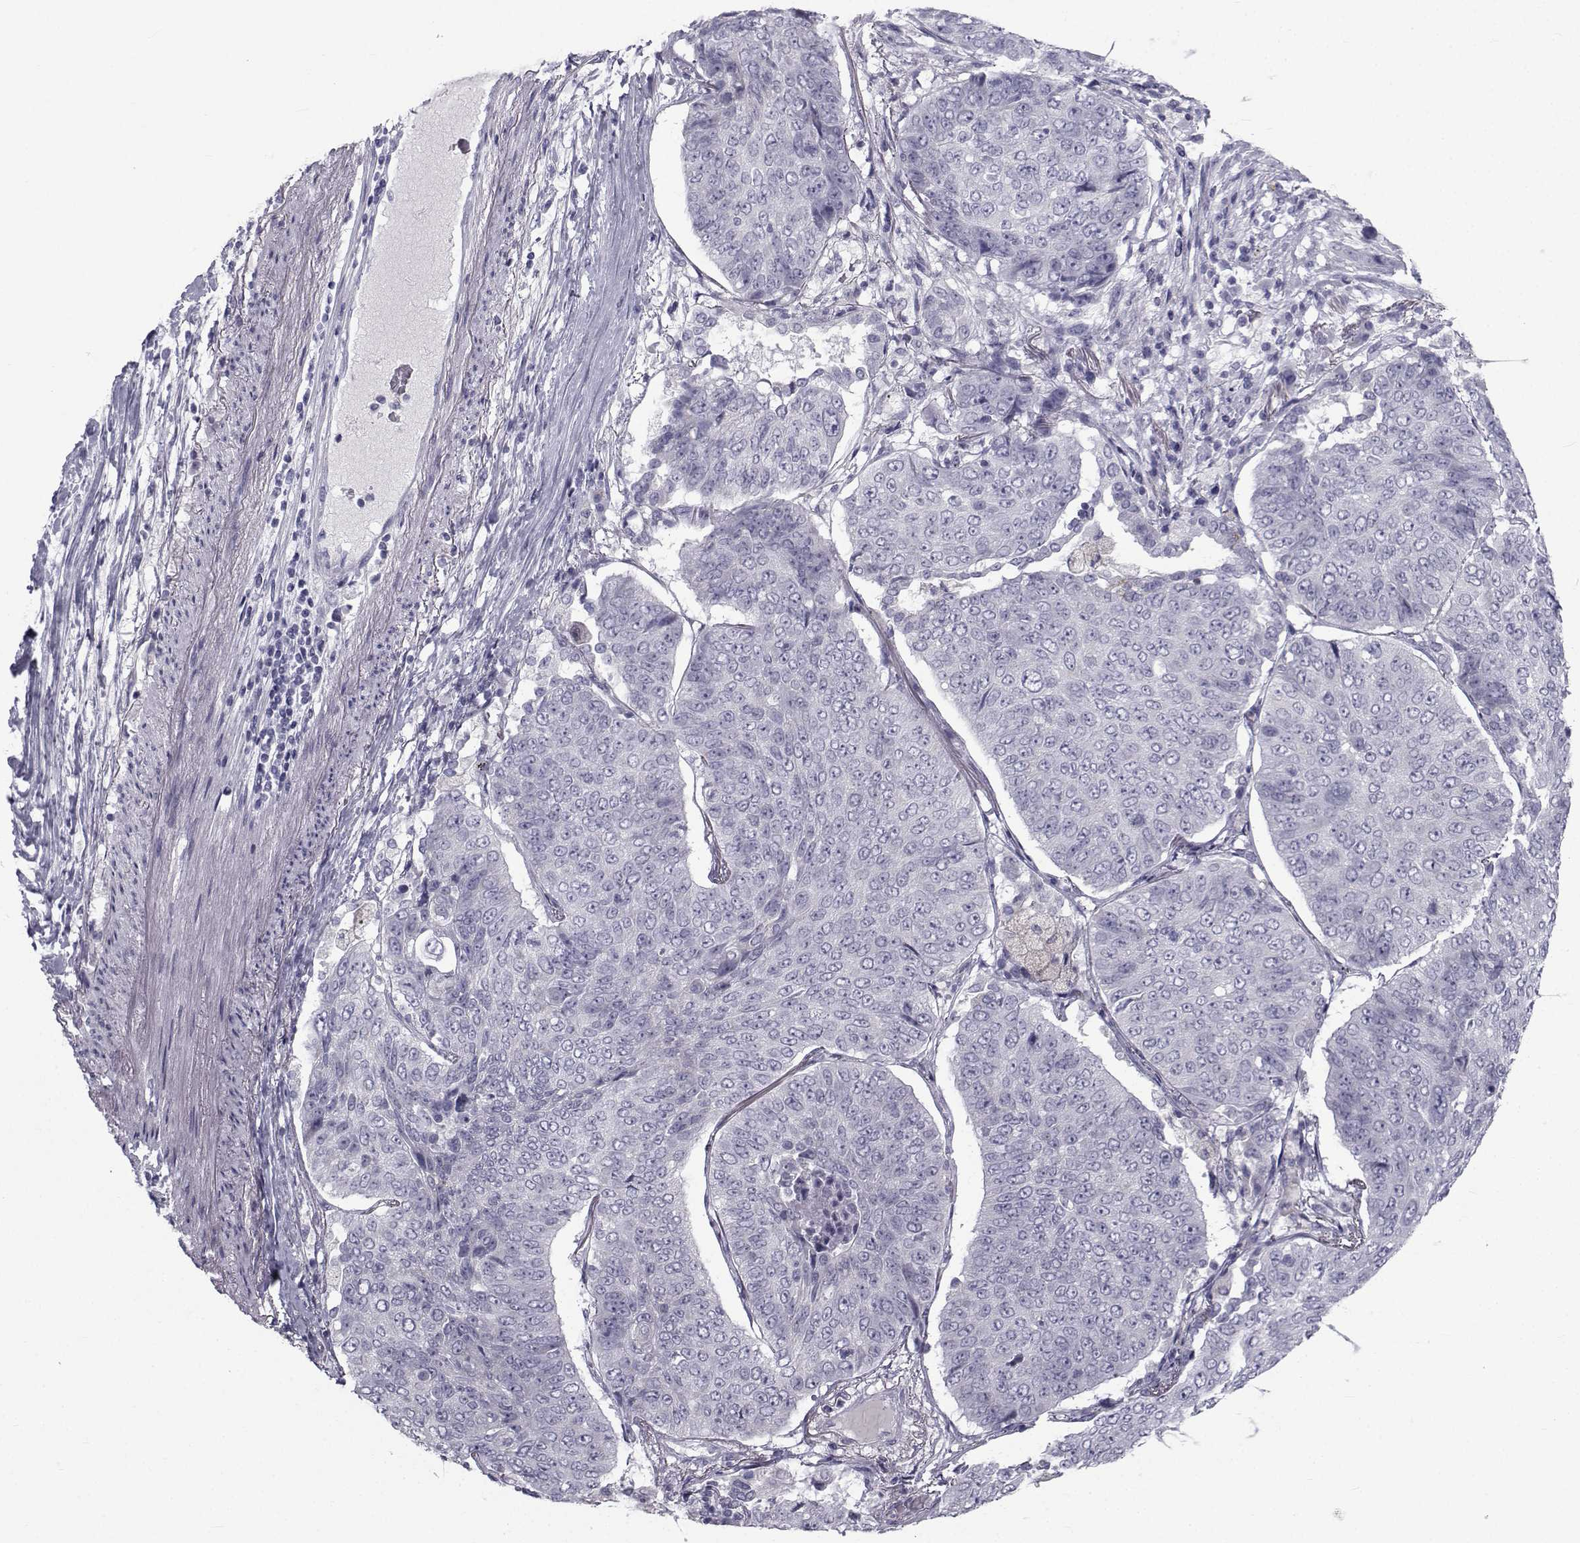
{"staining": {"intensity": "negative", "quantity": "none", "location": "none"}, "tissue": "lung cancer", "cell_type": "Tumor cells", "image_type": "cancer", "snomed": [{"axis": "morphology", "description": "Normal tissue, NOS"}, {"axis": "morphology", "description": "Squamous cell carcinoma, NOS"}, {"axis": "topography", "description": "Bronchus"}, {"axis": "topography", "description": "Lung"}], "caption": "High magnification brightfield microscopy of squamous cell carcinoma (lung) stained with DAB (3,3'-diaminobenzidine) (brown) and counterstained with hematoxylin (blue): tumor cells show no significant staining.", "gene": "FDXR", "patient": {"sex": "male", "age": 64}}